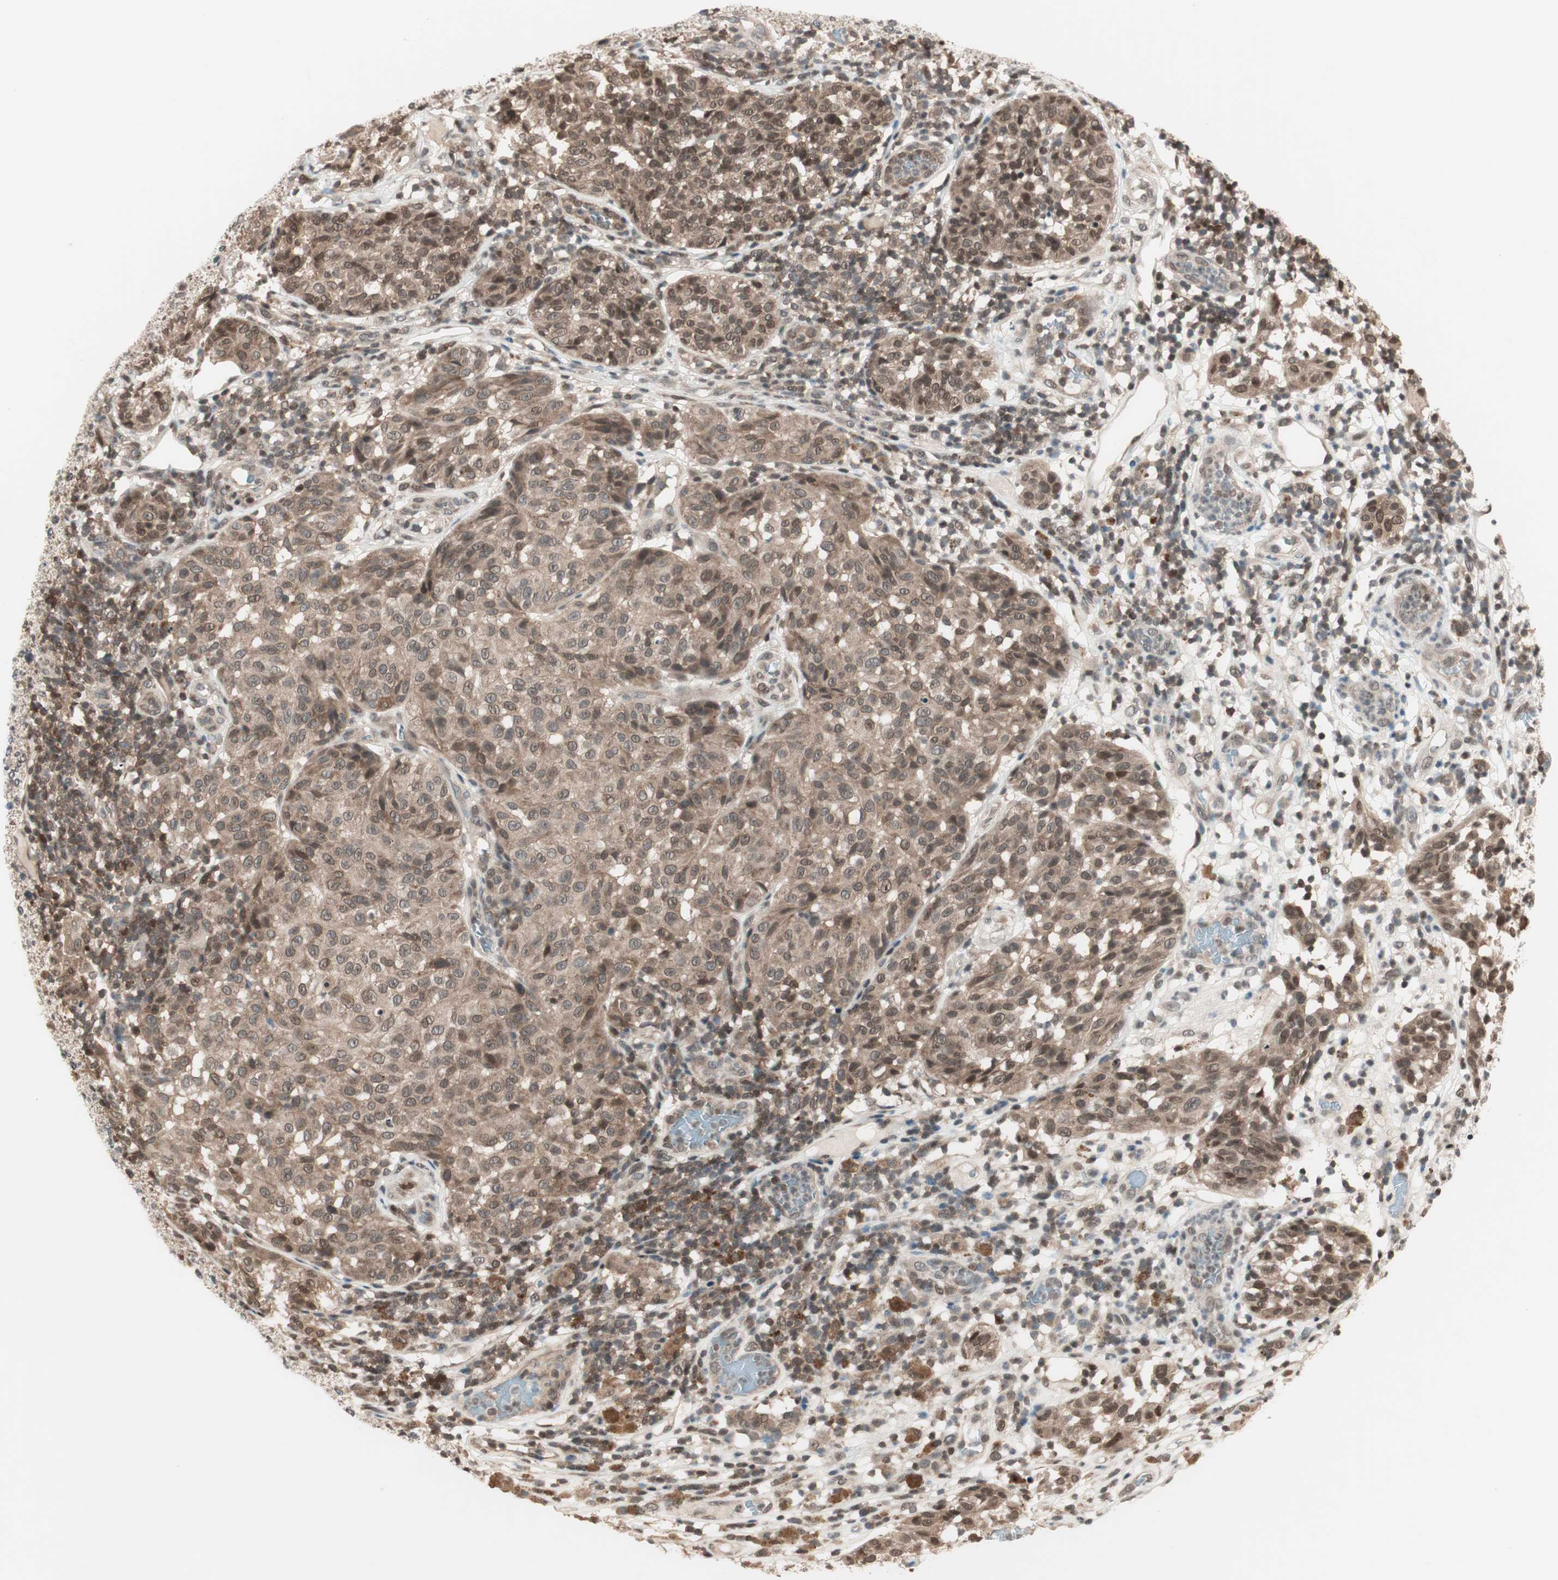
{"staining": {"intensity": "weak", "quantity": ">75%", "location": "cytoplasmic/membranous"}, "tissue": "melanoma", "cell_type": "Tumor cells", "image_type": "cancer", "snomed": [{"axis": "morphology", "description": "Malignant melanoma, NOS"}, {"axis": "topography", "description": "Skin"}], "caption": "IHC (DAB) staining of human melanoma exhibits weak cytoplasmic/membranous protein expression in about >75% of tumor cells.", "gene": "UBE2I", "patient": {"sex": "female", "age": 46}}